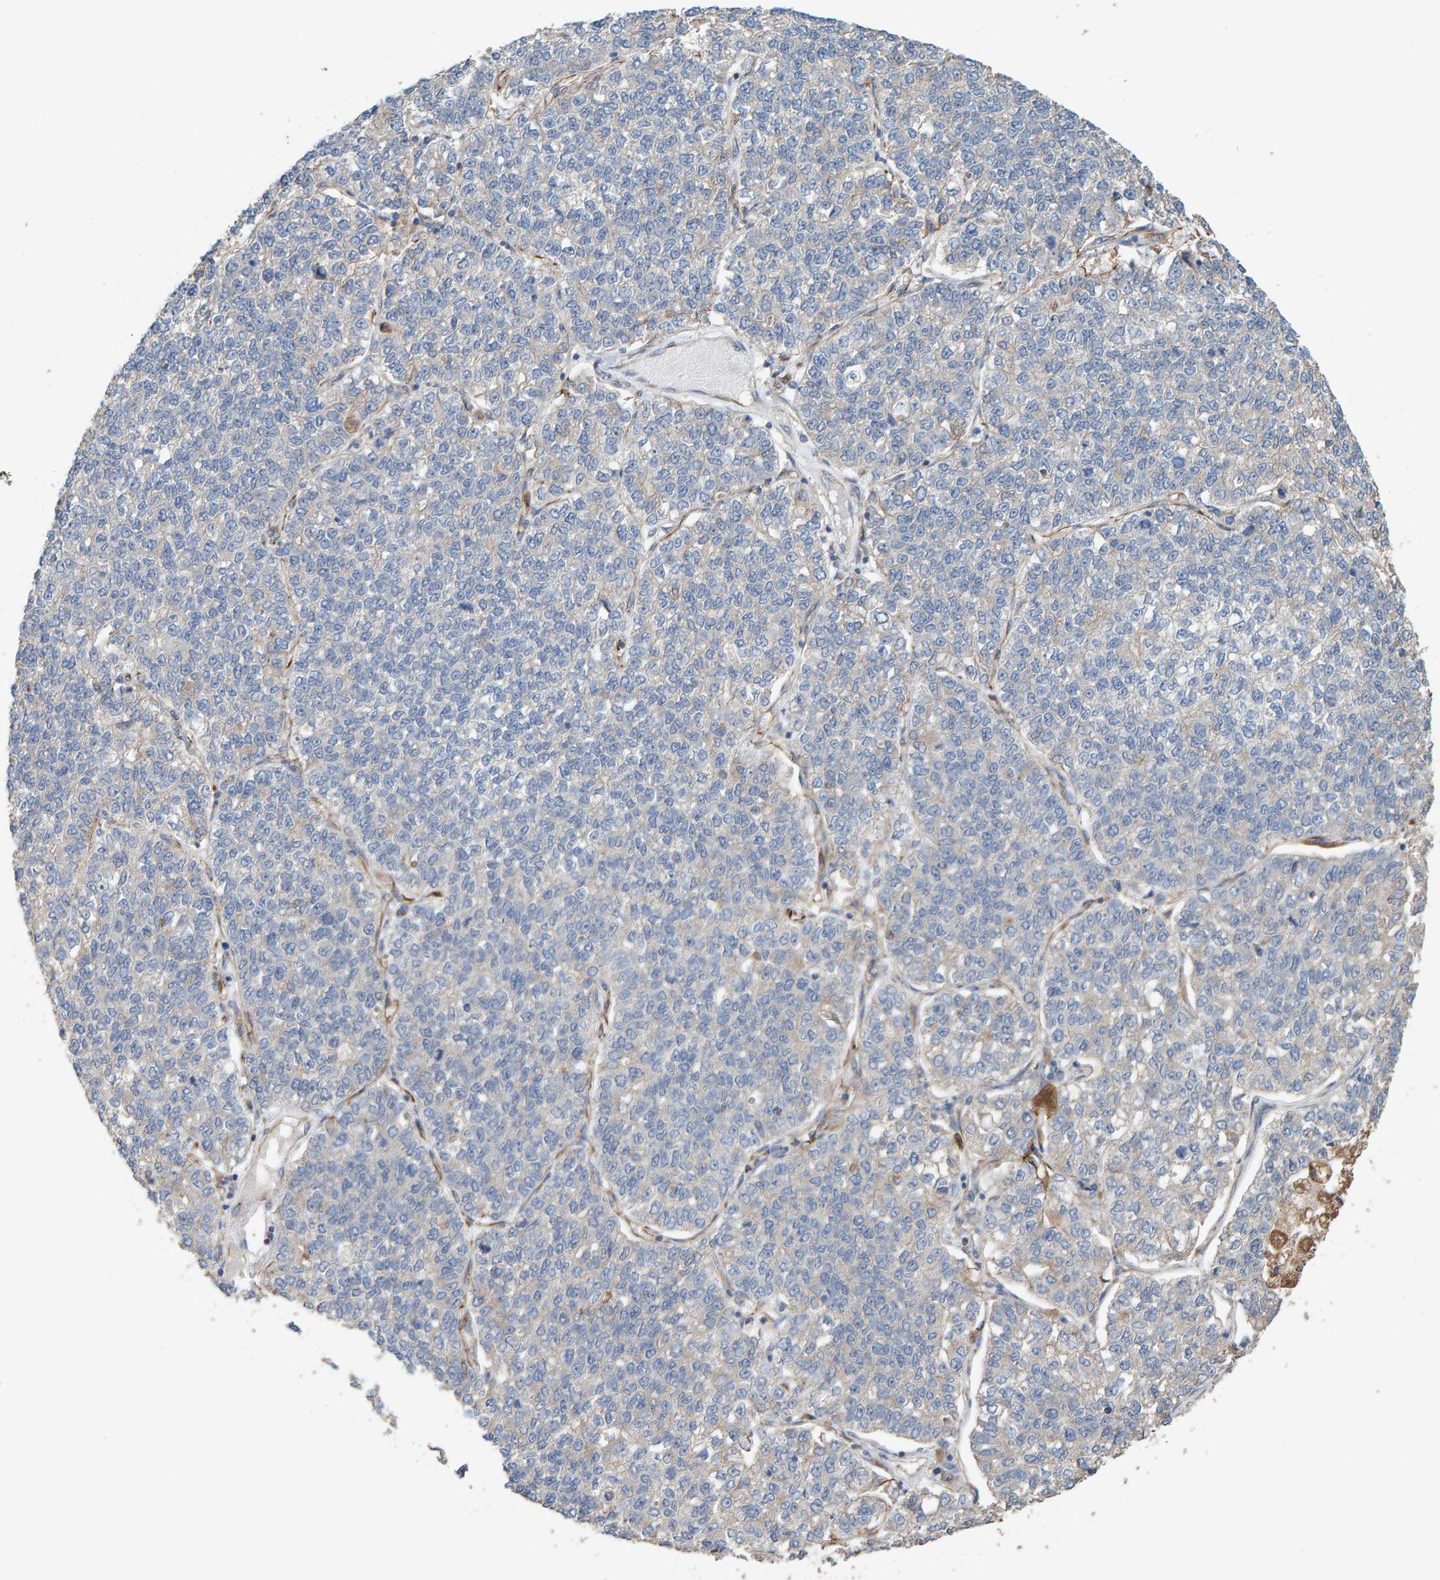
{"staining": {"intensity": "negative", "quantity": "none", "location": "none"}, "tissue": "lung cancer", "cell_type": "Tumor cells", "image_type": "cancer", "snomed": [{"axis": "morphology", "description": "Adenocarcinoma, NOS"}, {"axis": "topography", "description": "Lung"}], "caption": "Tumor cells are negative for protein expression in human lung cancer. Nuclei are stained in blue.", "gene": "ZNF347", "patient": {"sex": "male", "age": 49}}